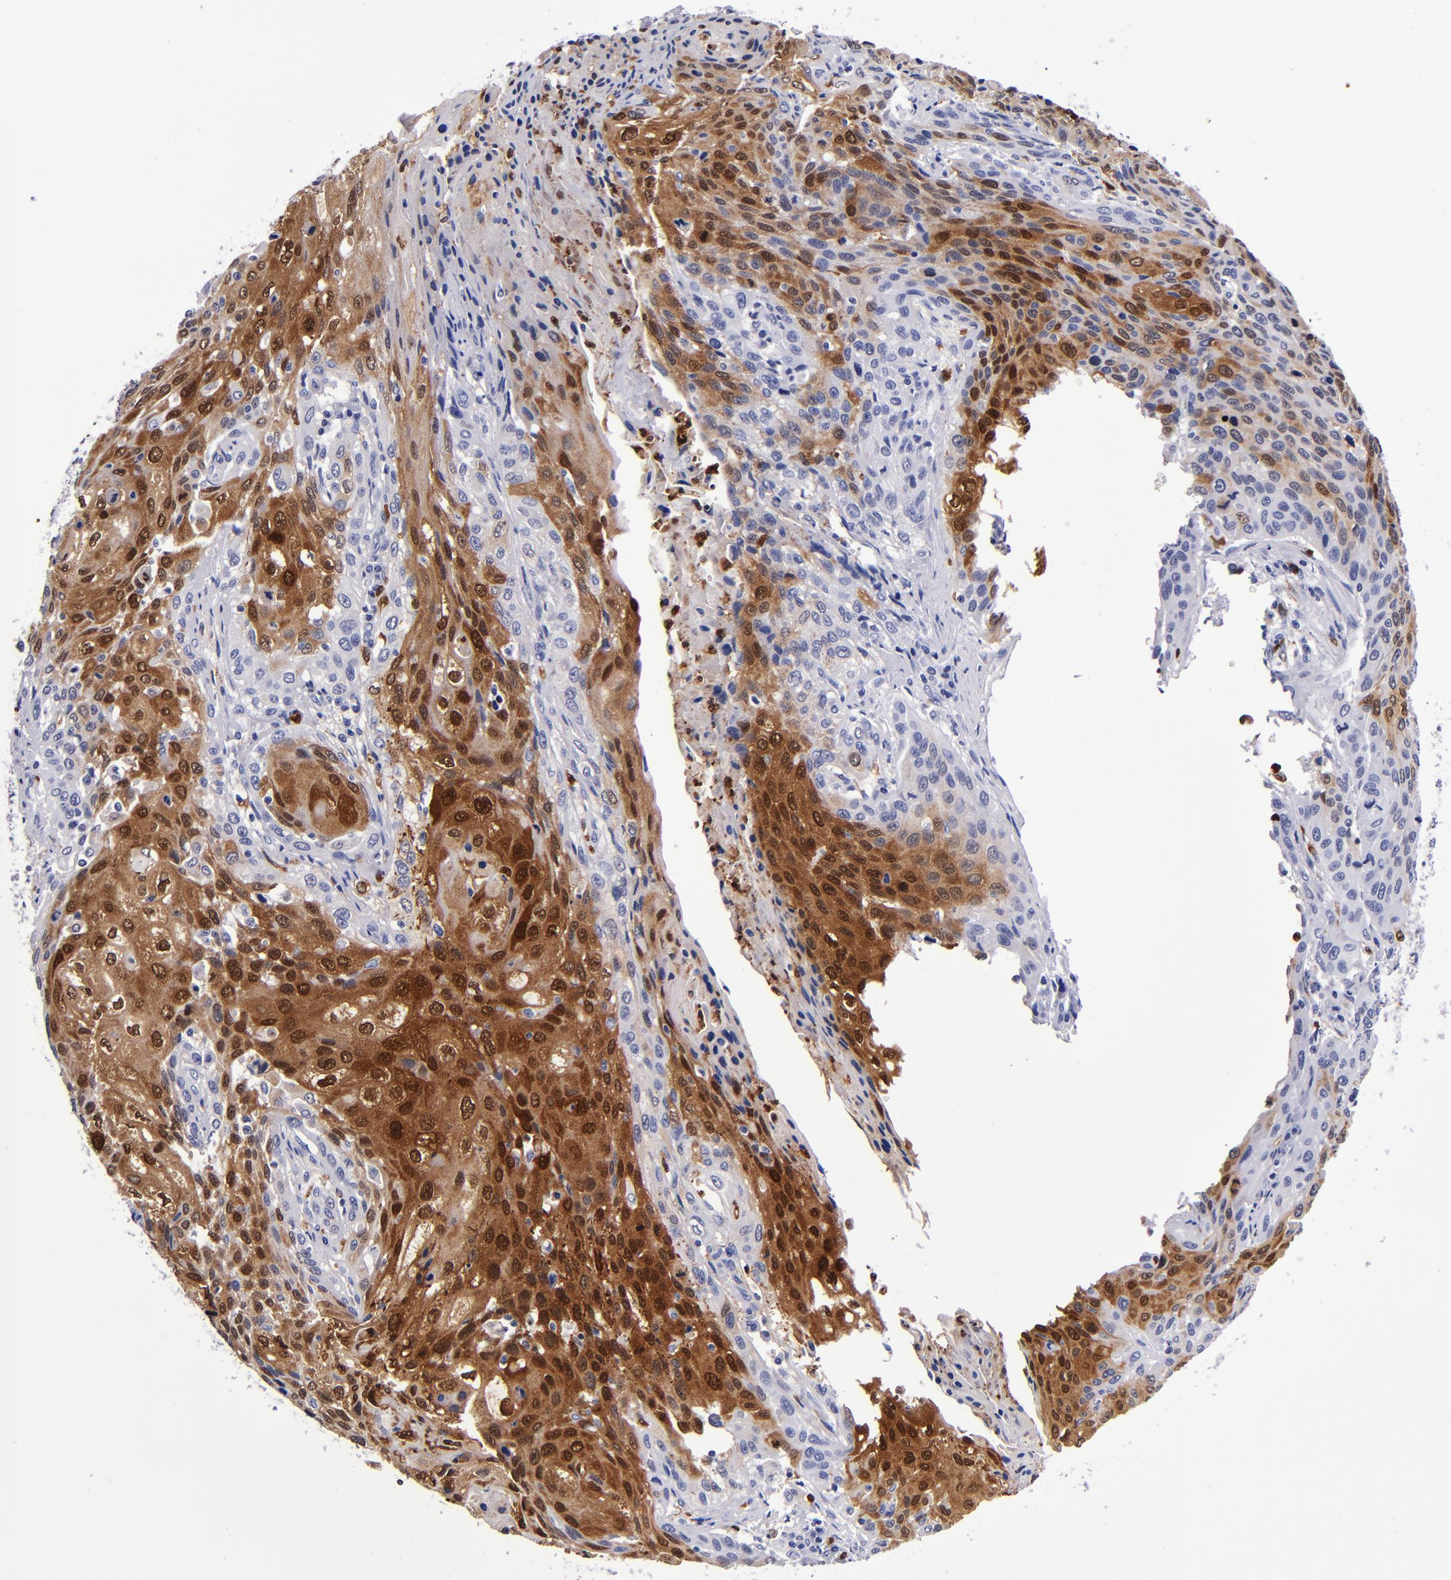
{"staining": {"intensity": "strong", "quantity": "25%-75%", "location": "cytoplasmic/membranous,nuclear"}, "tissue": "cervical cancer", "cell_type": "Tumor cells", "image_type": "cancer", "snomed": [{"axis": "morphology", "description": "Squamous cell carcinoma, NOS"}, {"axis": "topography", "description": "Cervix"}], "caption": "Immunohistochemical staining of human cervical cancer (squamous cell carcinoma) shows high levels of strong cytoplasmic/membranous and nuclear positivity in about 25%-75% of tumor cells.", "gene": "S100A8", "patient": {"sex": "female", "age": 32}}